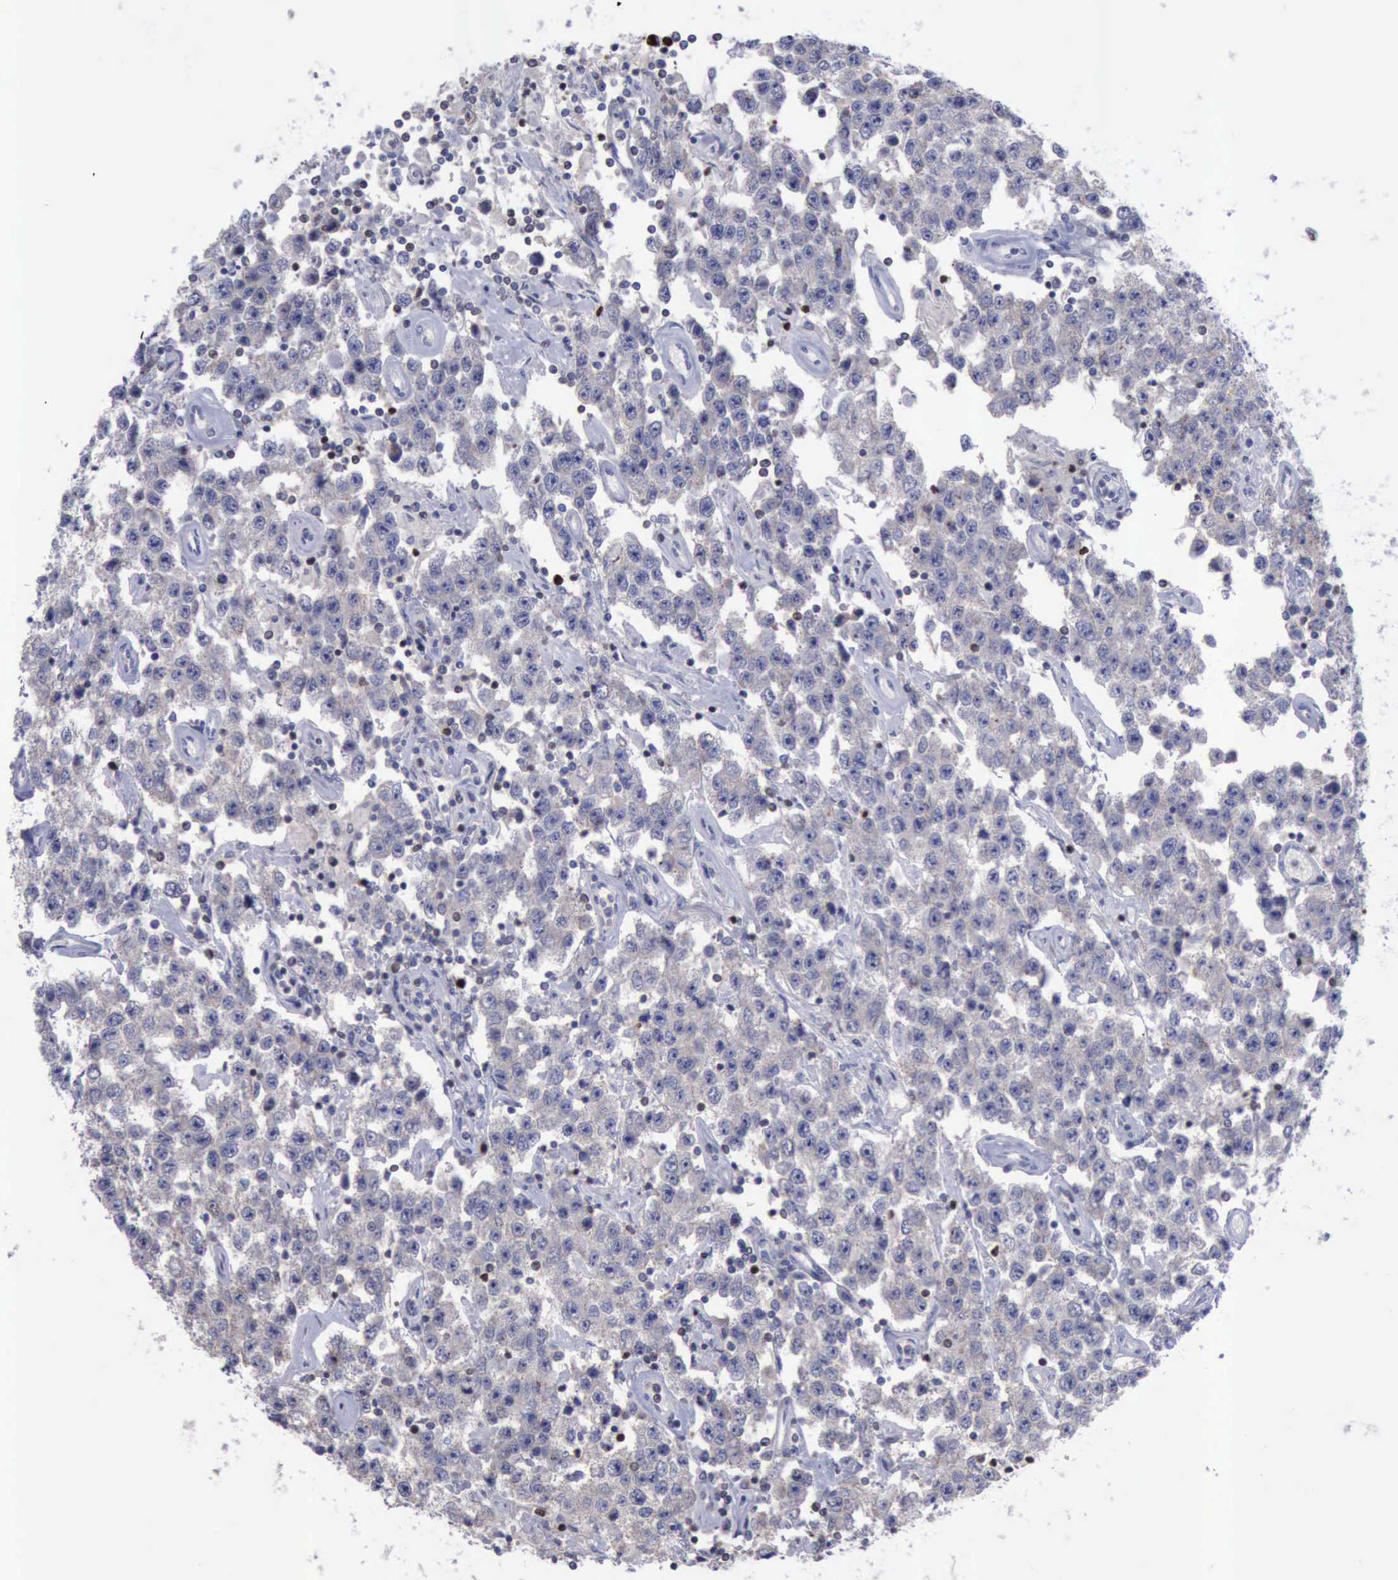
{"staining": {"intensity": "negative", "quantity": "none", "location": "none"}, "tissue": "testis cancer", "cell_type": "Tumor cells", "image_type": "cancer", "snomed": [{"axis": "morphology", "description": "Seminoma, NOS"}, {"axis": "topography", "description": "Testis"}], "caption": "Immunohistochemical staining of testis seminoma exhibits no significant staining in tumor cells.", "gene": "SATB2", "patient": {"sex": "male", "age": 52}}